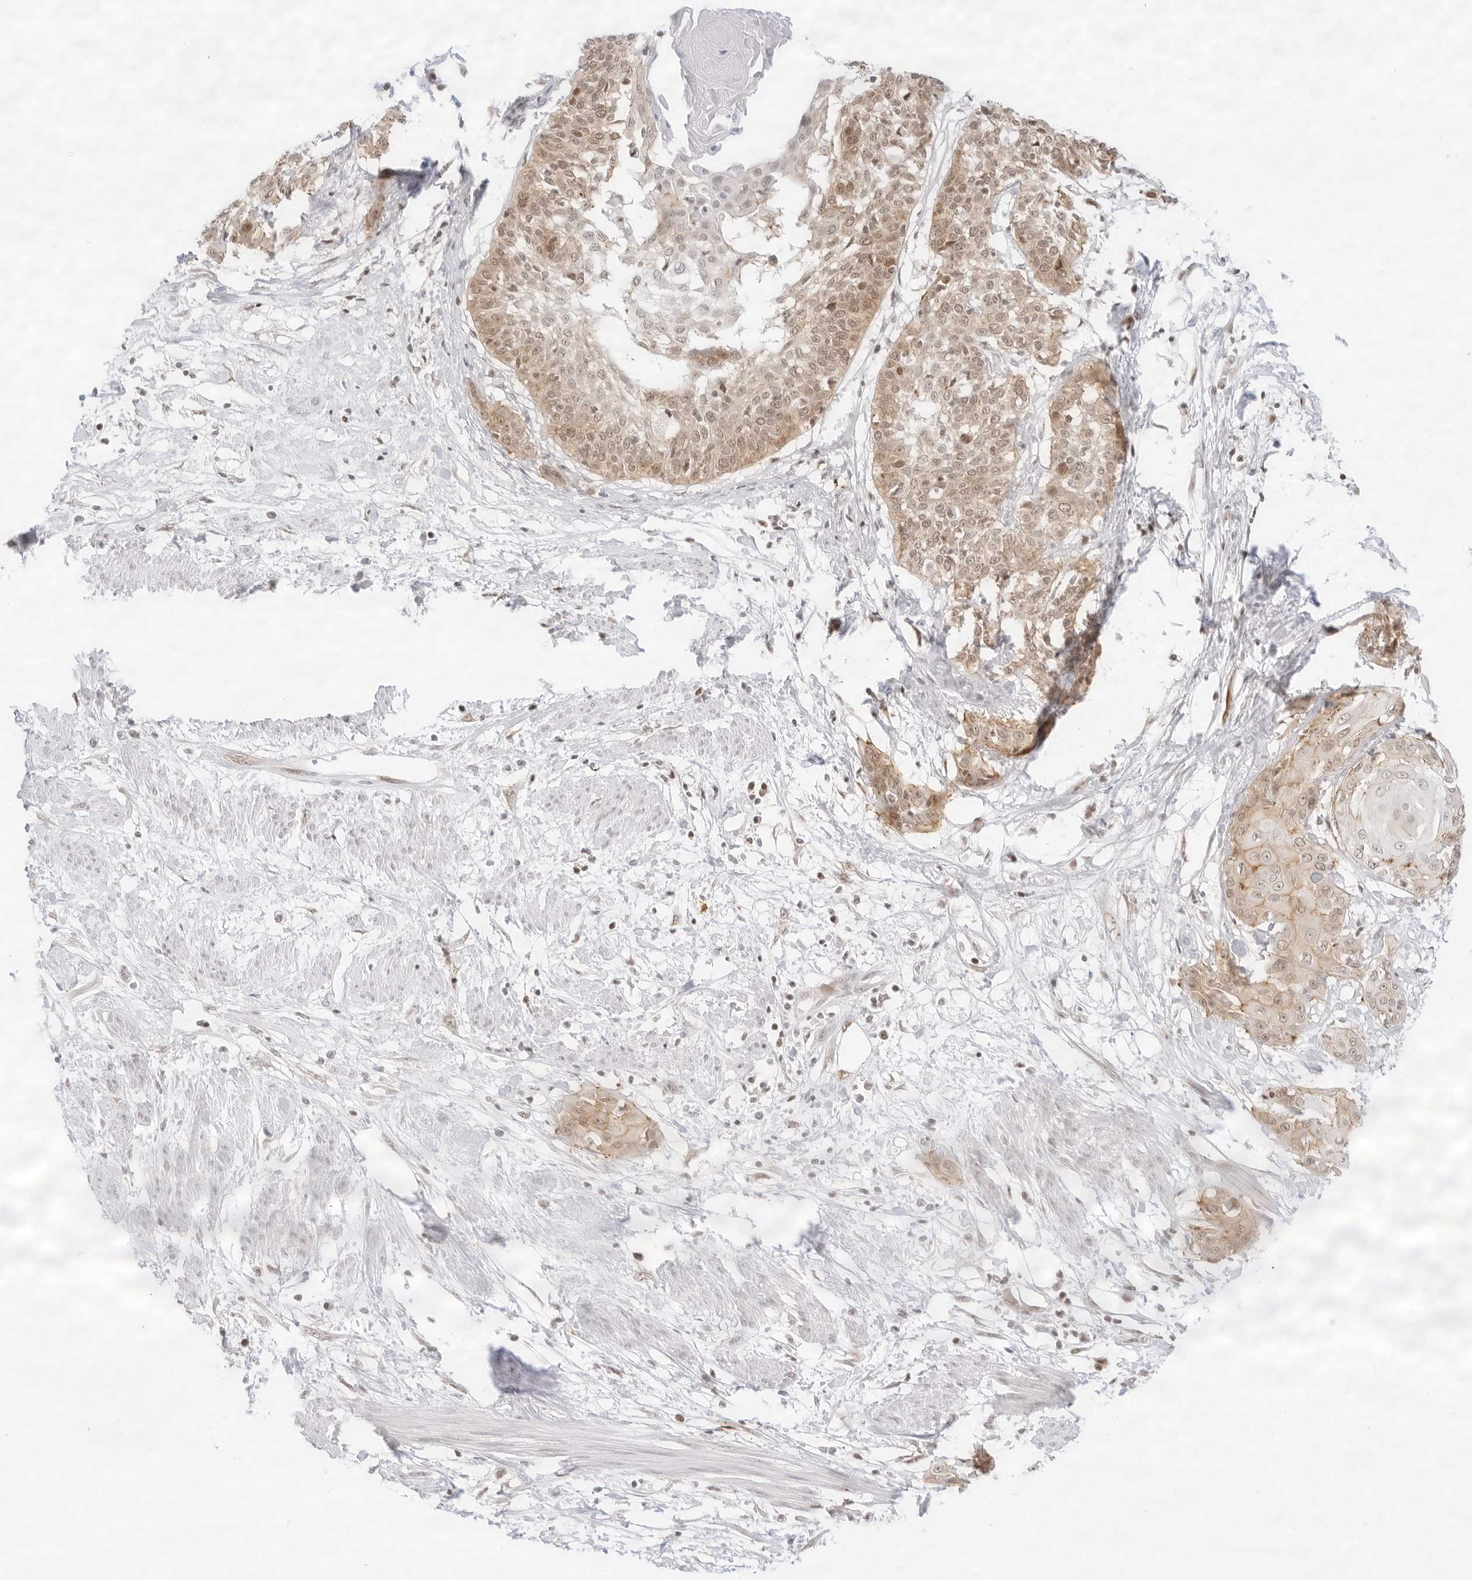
{"staining": {"intensity": "moderate", "quantity": ">75%", "location": "cytoplasmic/membranous,nuclear"}, "tissue": "cervical cancer", "cell_type": "Tumor cells", "image_type": "cancer", "snomed": [{"axis": "morphology", "description": "Squamous cell carcinoma, NOS"}, {"axis": "topography", "description": "Cervix"}], "caption": "Immunohistochemical staining of cervical squamous cell carcinoma exhibits medium levels of moderate cytoplasmic/membranous and nuclear protein positivity in approximately >75% of tumor cells.", "gene": "GNAS", "patient": {"sex": "female", "age": 57}}